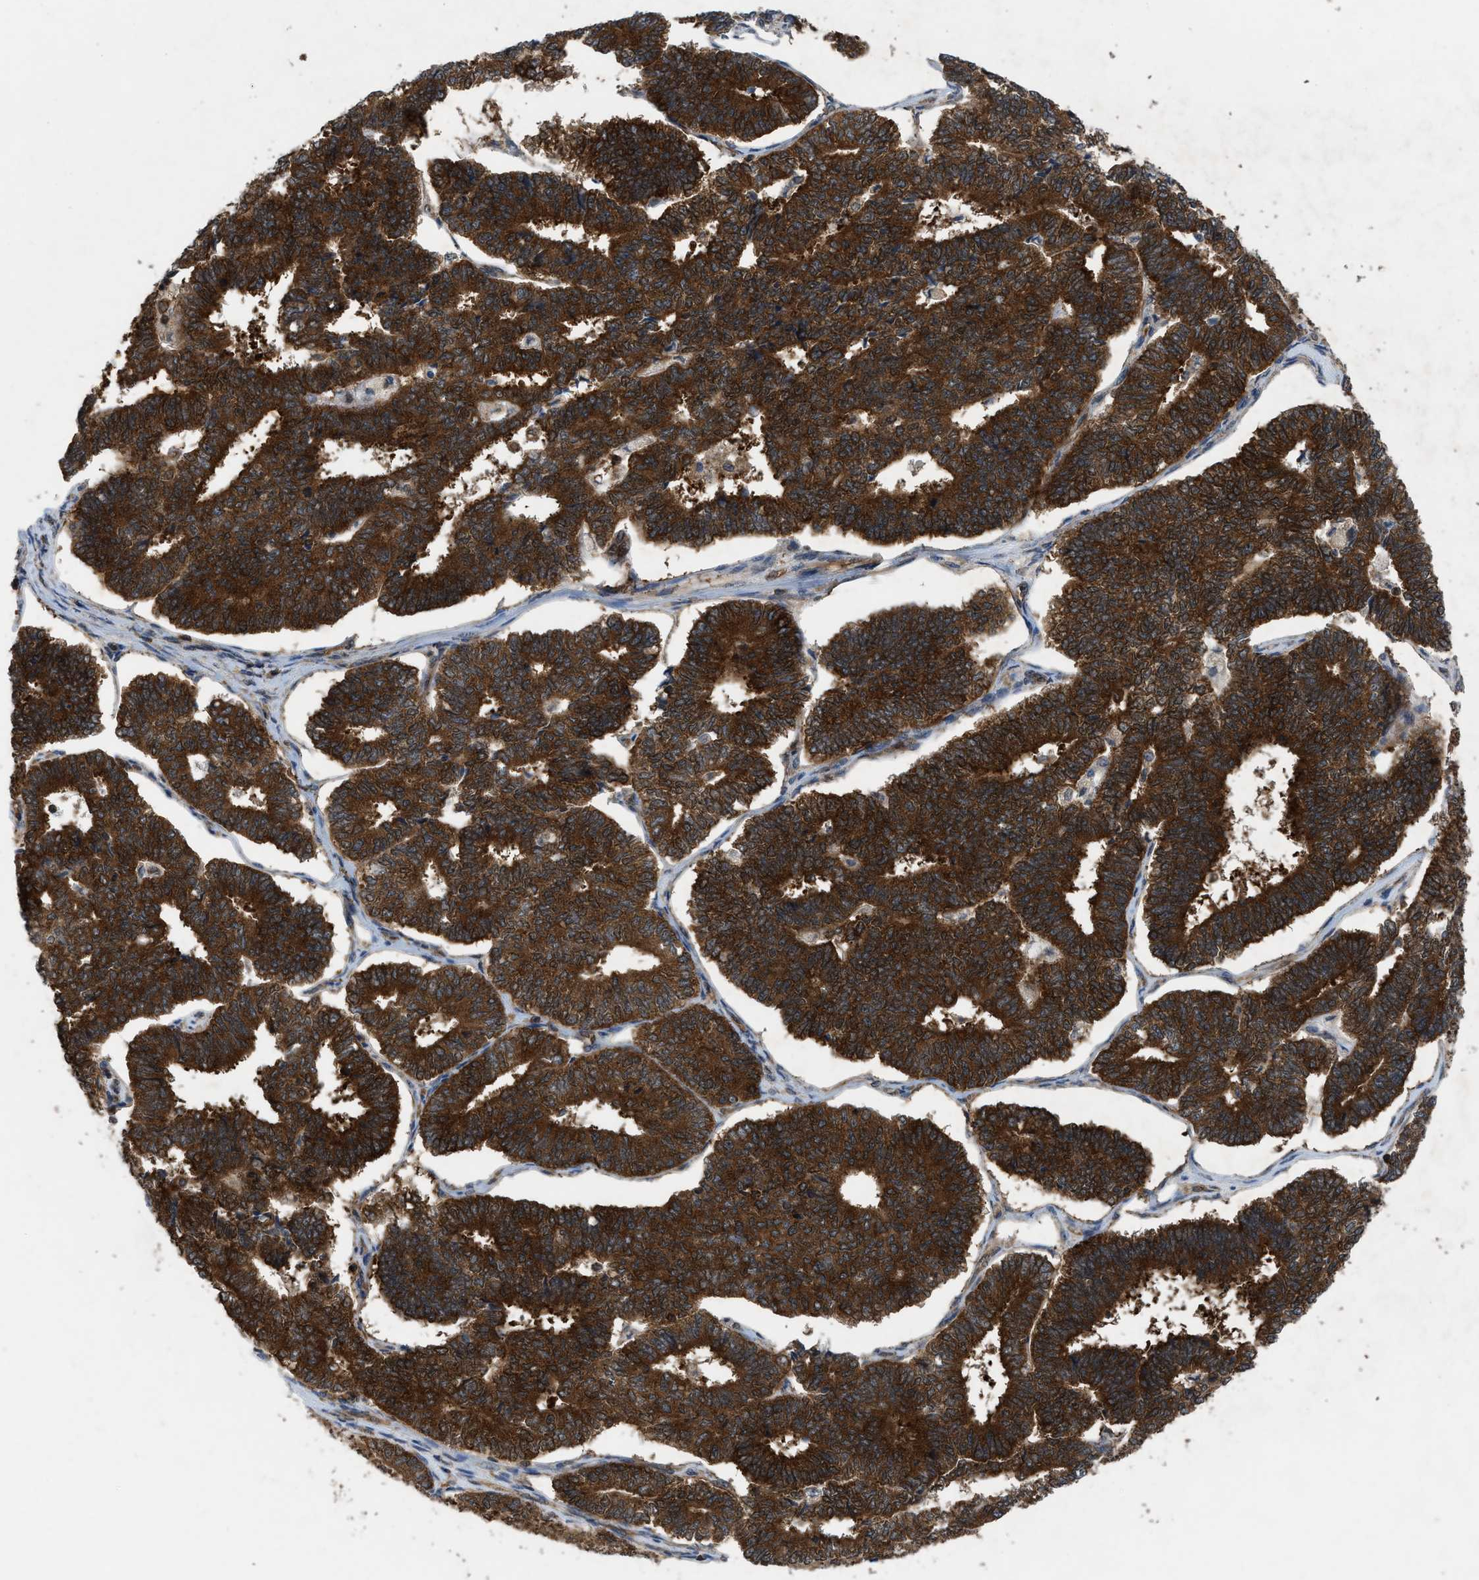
{"staining": {"intensity": "strong", "quantity": ">75%", "location": "cytoplasmic/membranous"}, "tissue": "endometrial cancer", "cell_type": "Tumor cells", "image_type": "cancer", "snomed": [{"axis": "morphology", "description": "Adenocarcinoma, NOS"}, {"axis": "topography", "description": "Endometrium"}], "caption": "Tumor cells show high levels of strong cytoplasmic/membranous staining in approximately >75% of cells in endometrial cancer (adenocarcinoma). Nuclei are stained in blue.", "gene": "OXSR1", "patient": {"sex": "female", "age": 70}}